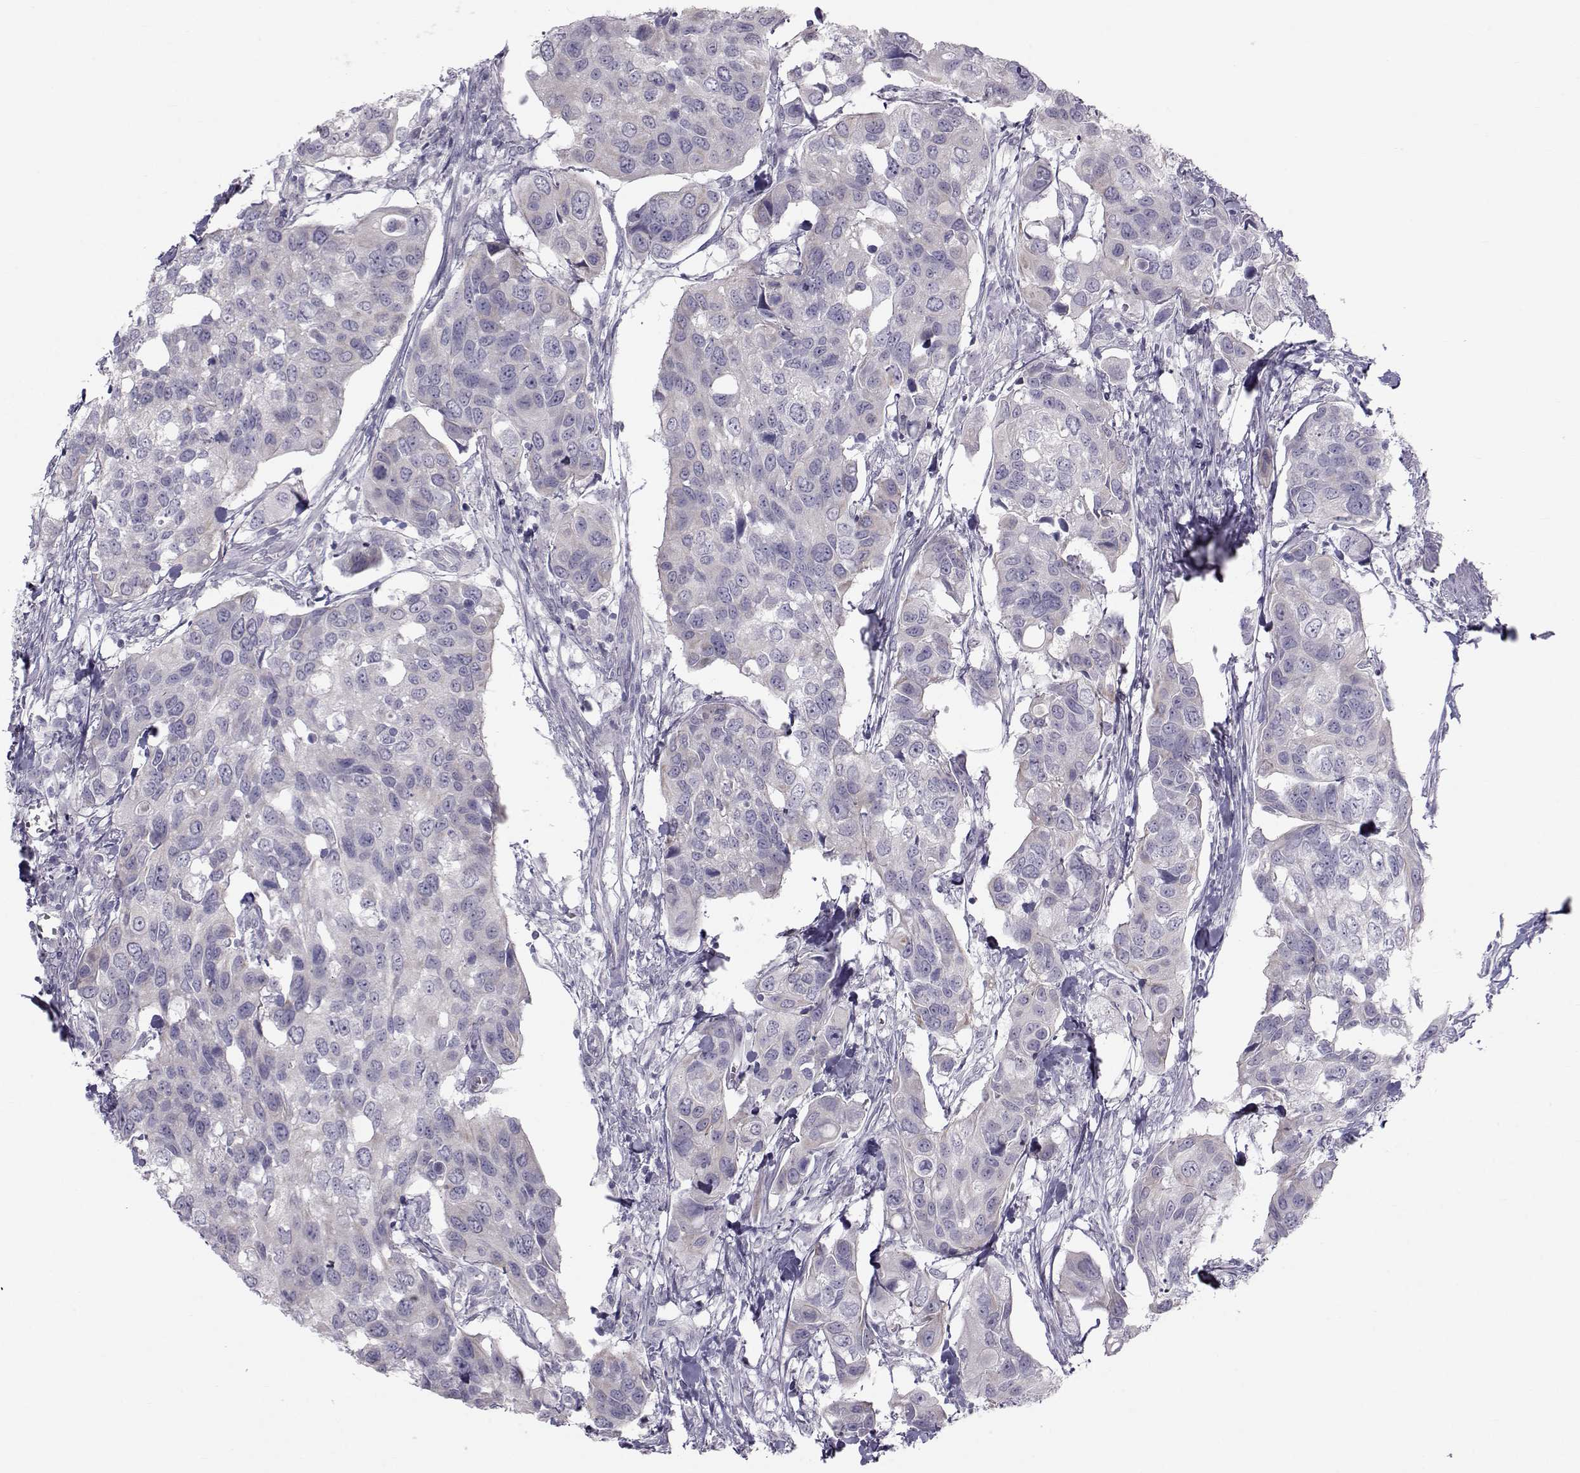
{"staining": {"intensity": "negative", "quantity": "none", "location": "none"}, "tissue": "urothelial cancer", "cell_type": "Tumor cells", "image_type": "cancer", "snomed": [{"axis": "morphology", "description": "Urothelial carcinoma, High grade"}, {"axis": "topography", "description": "Urinary bladder"}], "caption": "A high-resolution image shows immunohistochemistry staining of high-grade urothelial carcinoma, which exhibits no significant staining in tumor cells. (DAB immunohistochemistry (IHC) with hematoxylin counter stain).", "gene": "GARIN3", "patient": {"sex": "male", "age": 60}}